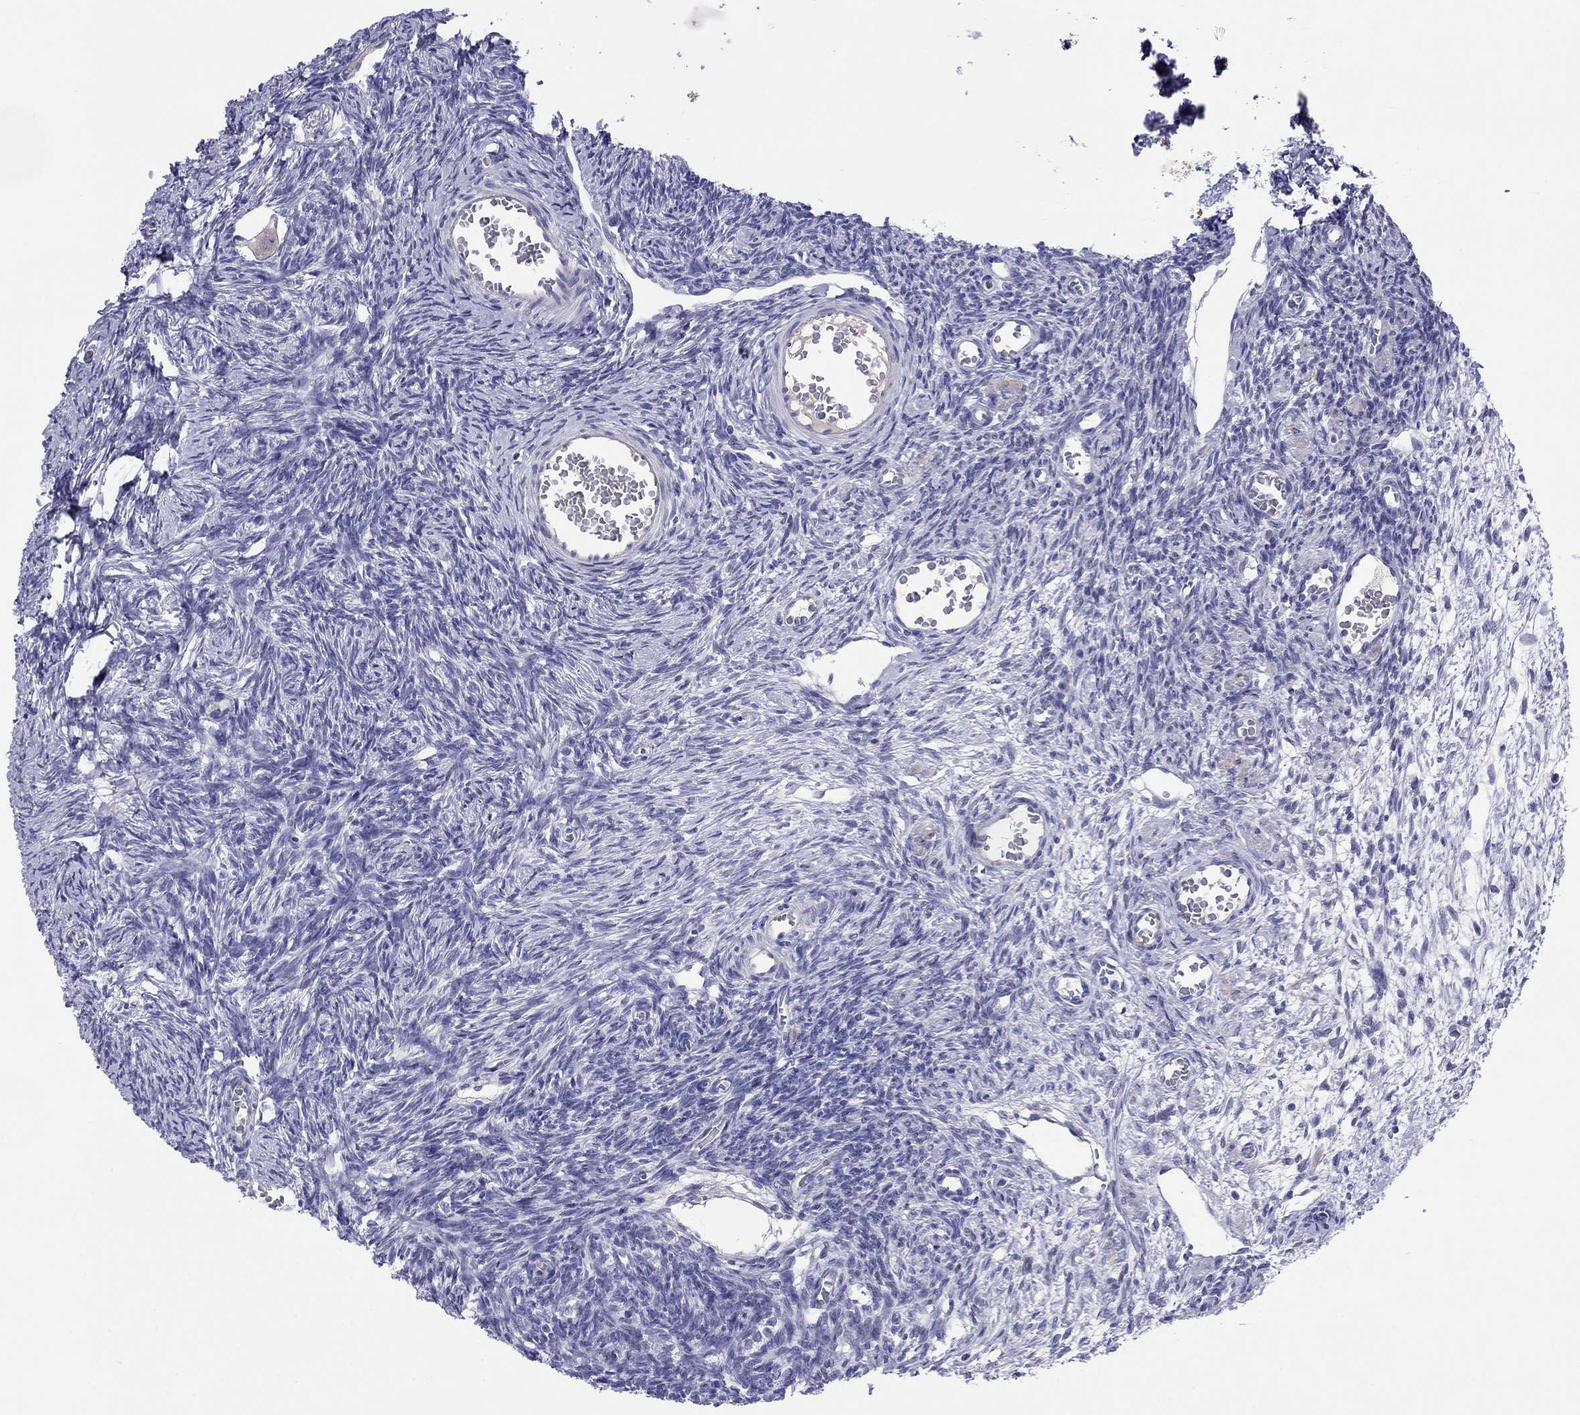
{"staining": {"intensity": "negative", "quantity": "none", "location": "none"}, "tissue": "ovary", "cell_type": "Follicle cells", "image_type": "normal", "snomed": [{"axis": "morphology", "description": "Normal tissue, NOS"}, {"axis": "topography", "description": "Ovary"}], "caption": "Protein analysis of normal ovary shows no significant staining in follicle cells.", "gene": "CMYA5", "patient": {"sex": "female", "age": 27}}